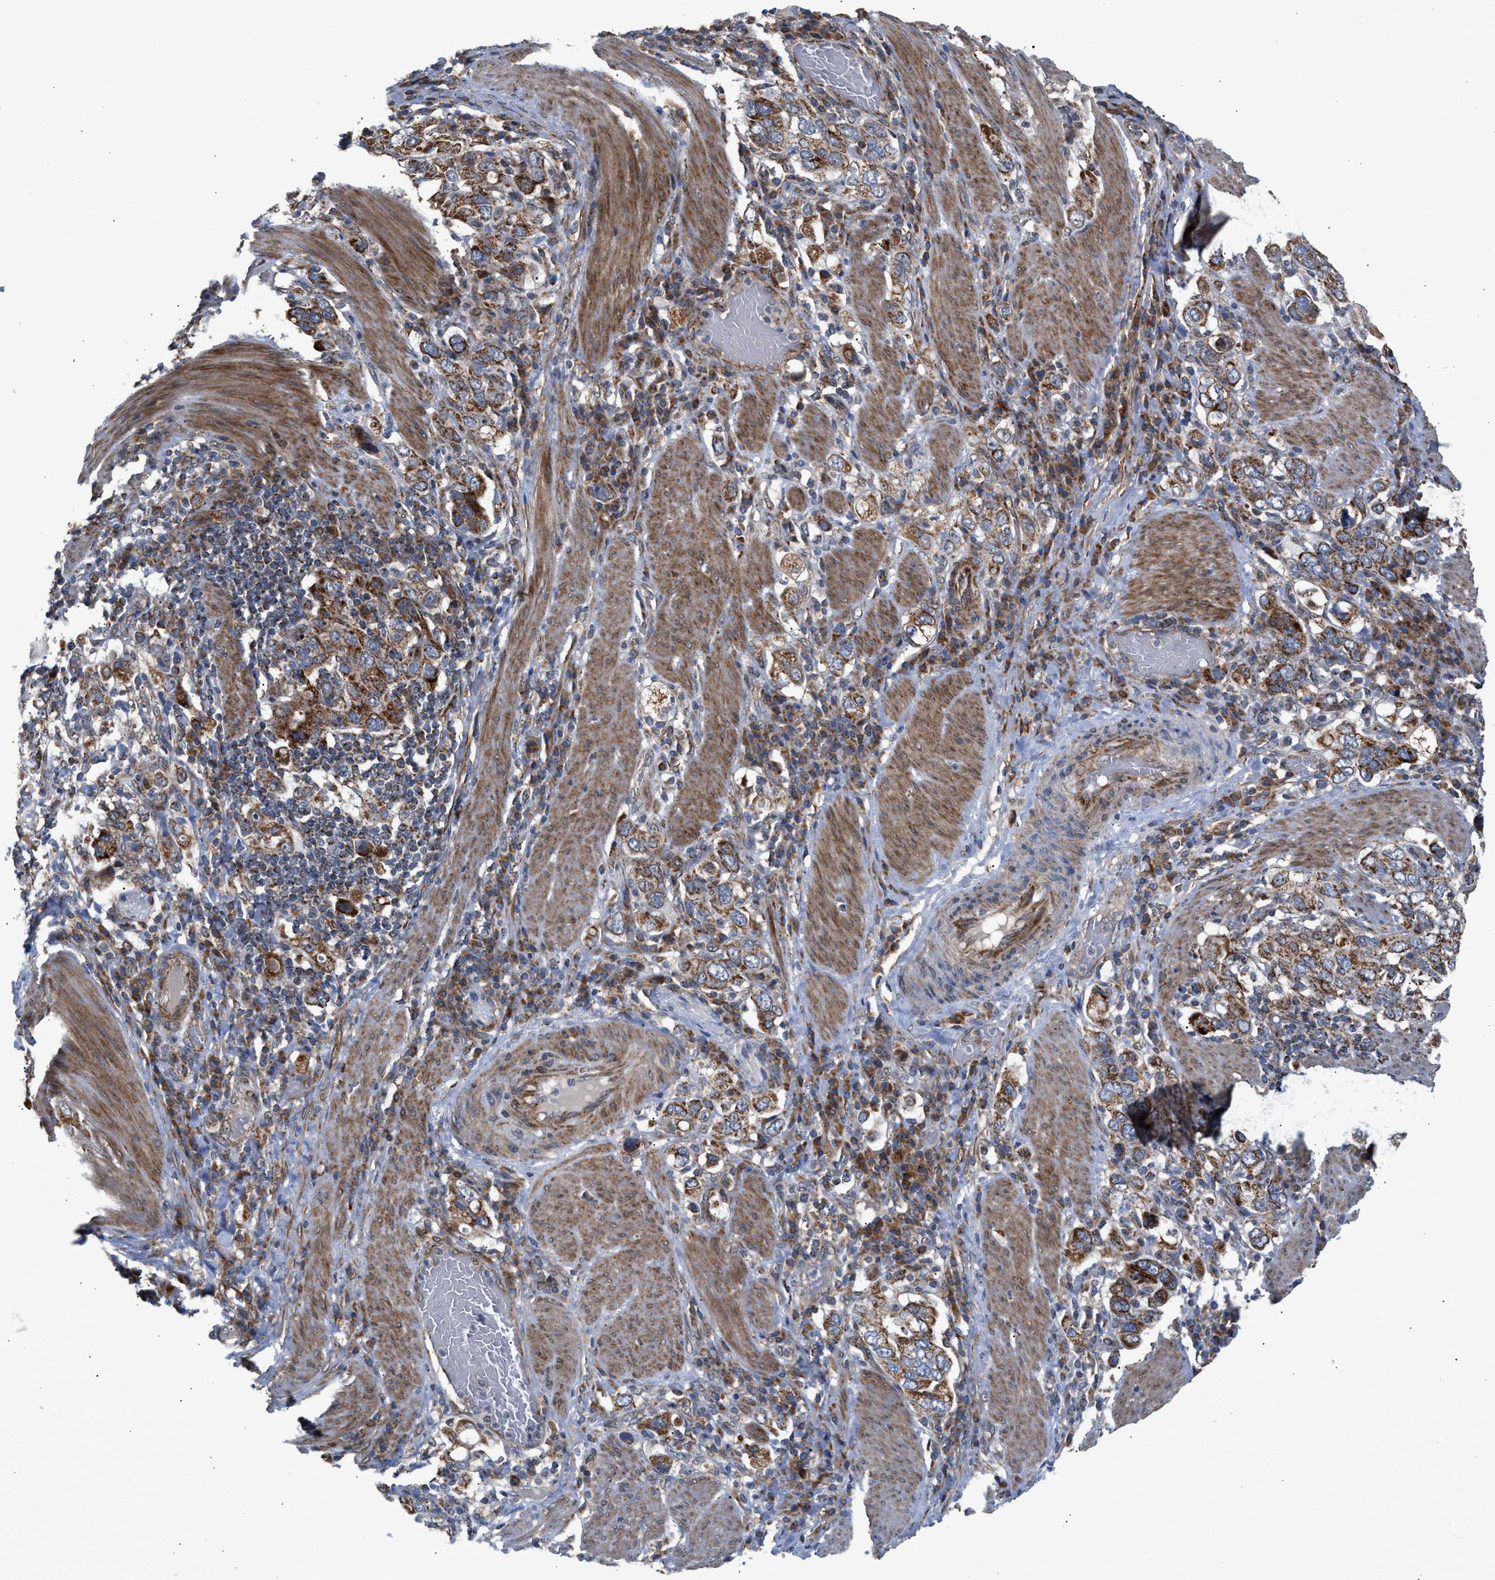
{"staining": {"intensity": "moderate", "quantity": ">75%", "location": "cytoplasmic/membranous"}, "tissue": "stomach cancer", "cell_type": "Tumor cells", "image_type": "cancer", "snomed": [{"axis": "morphology", "description": "Adenocarcinoma, NOS"}, {"axis": "topography", "description": "Stomach, upper"}], "caption": "Stomach cancer tissue displays moderate cytoplasmic/membranous expression in approximately >75% of tumor cells, visualized by immunohistochemistry. (IHC, brightfield microscopy, high magnification).", "gene": "TACO1", "patient": {"sex": "male", "age": 62}}